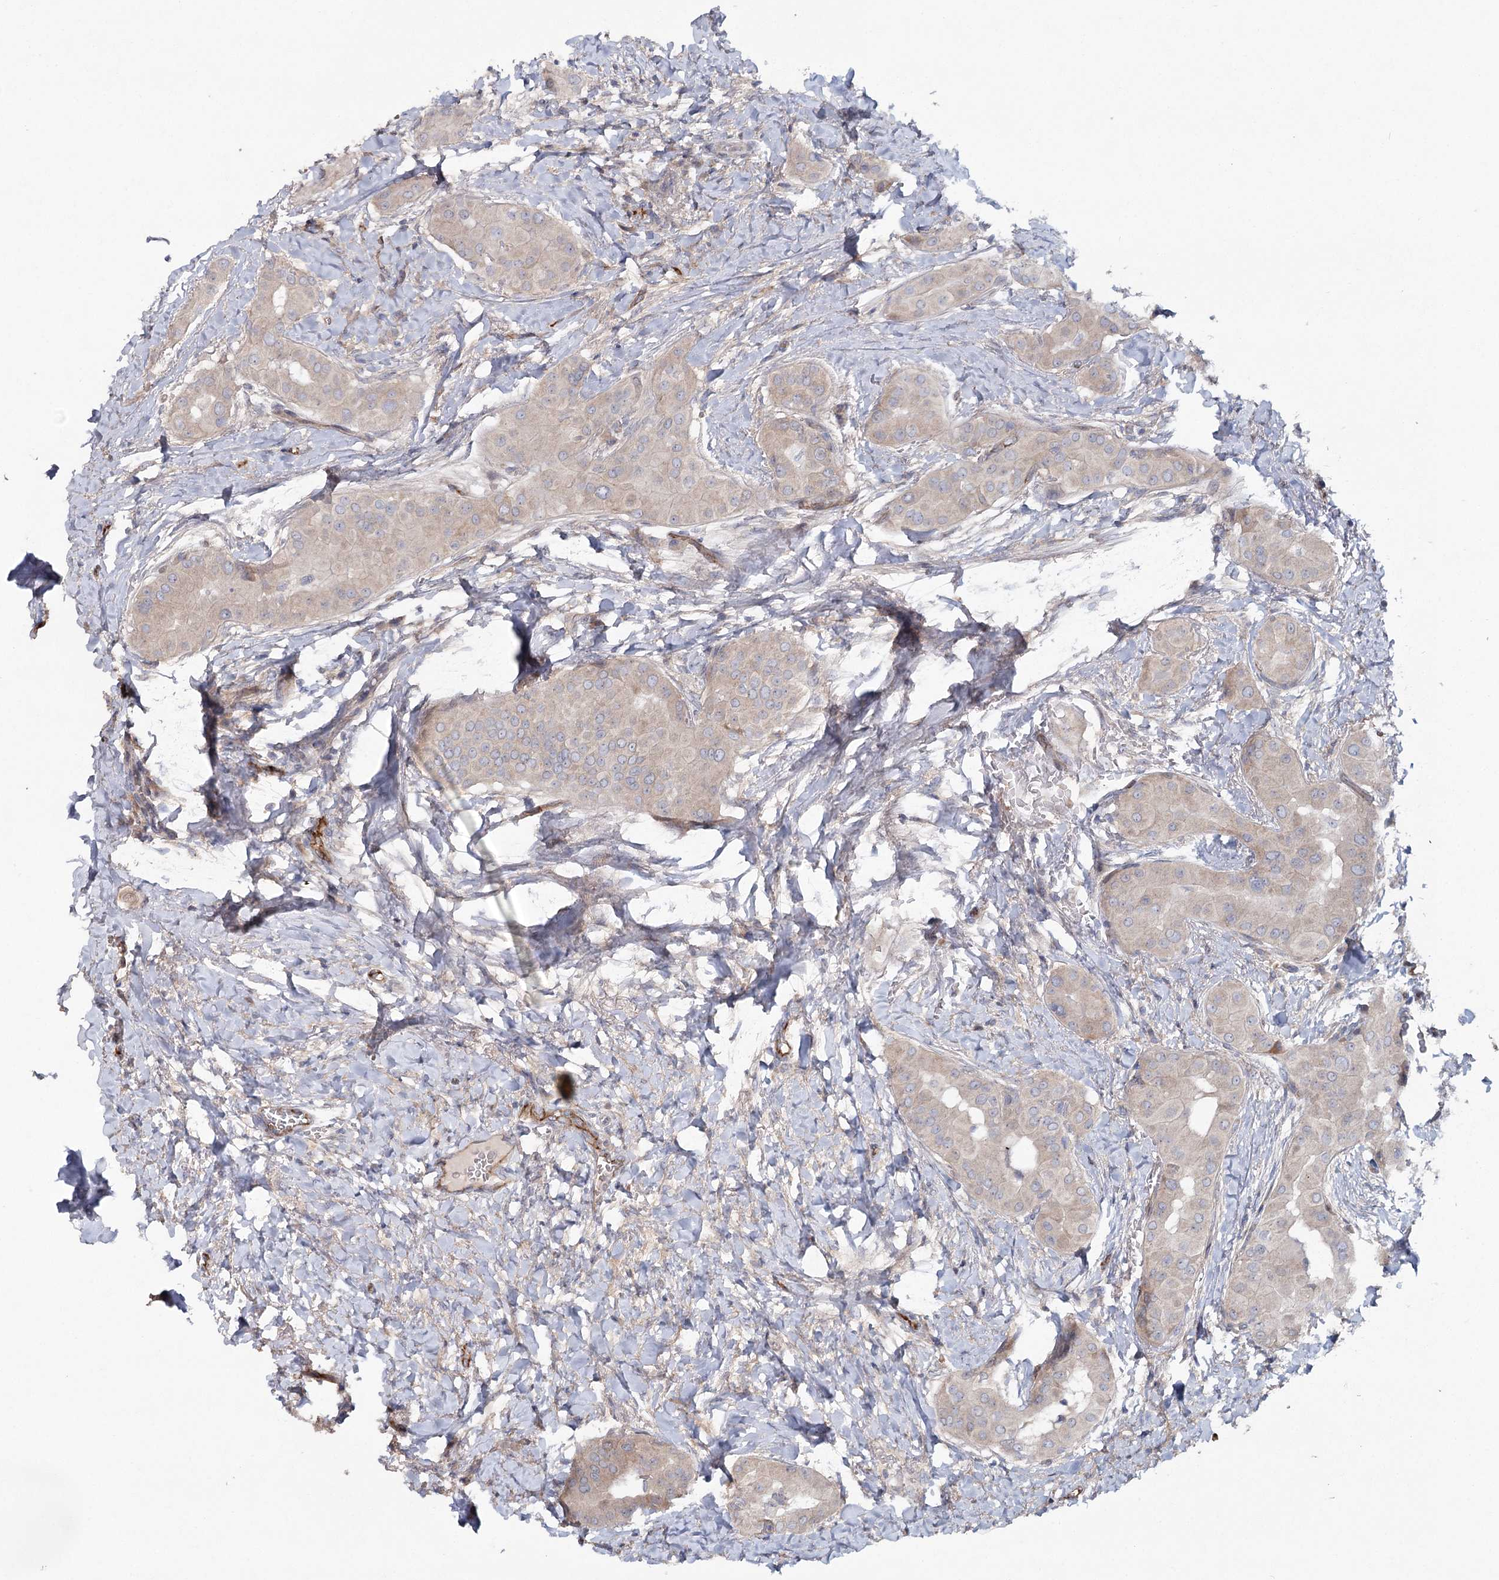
{"staining": {"intensity": "weak", "quantity": "<25%", "location": "cytoplasmic/membranous"}, "tissue": "thyroid cancer", "cell_type": "Tumor cells", "image_type": "cancer", "snomed": [{"axis": "morphology", "description": "Papillary adenocarcinoma, NOS"}, {"axis": "topography", "description": "Thyroid gland"}], "caption": "Tumor cells are negative for protein expression in human thyroid cancer (papillary adenocarcinoma).", "gene": "MAP3K13", "patient": {"sex": "male", "age": 33}}